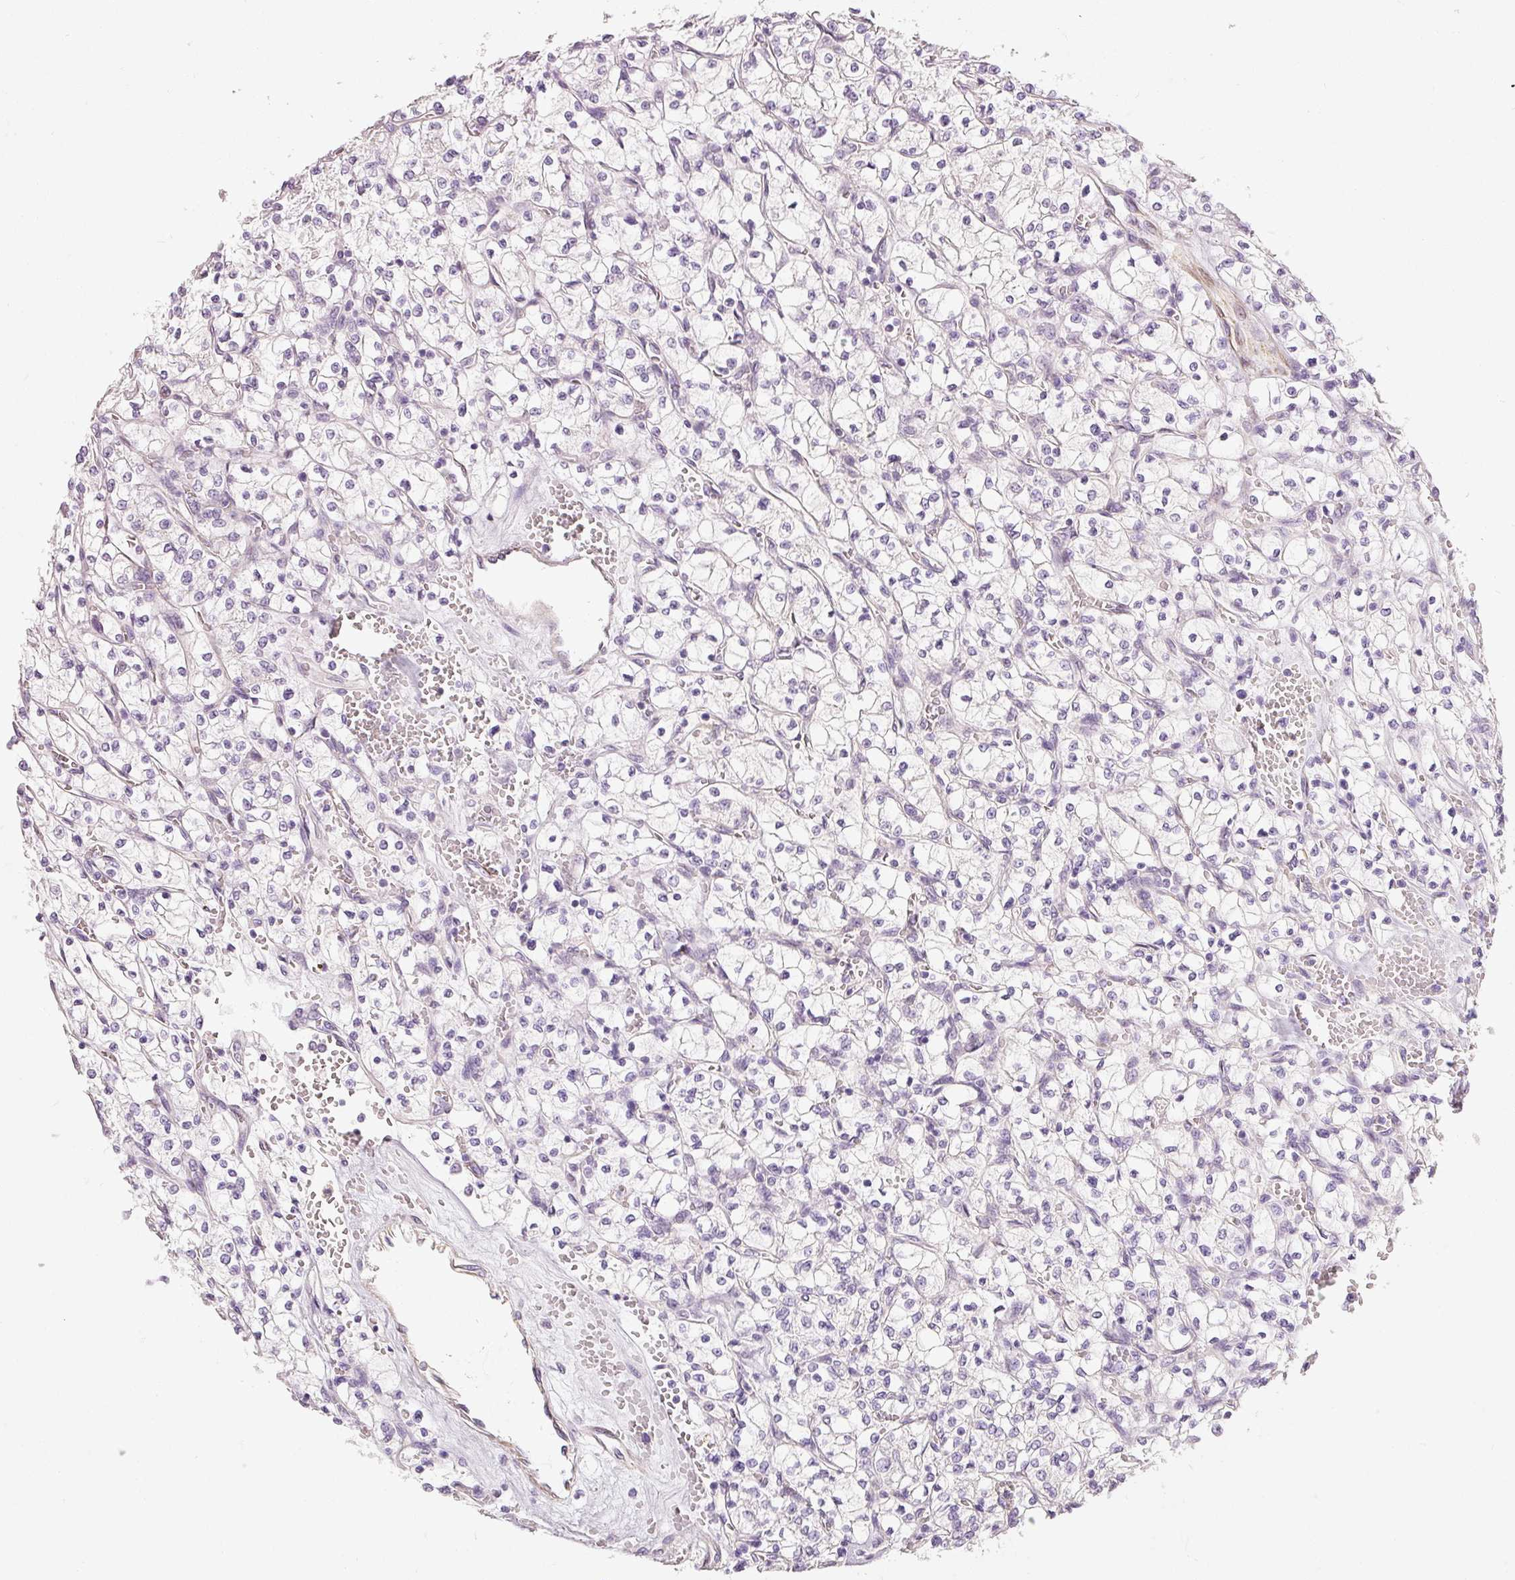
{"staining": {"intensity": "negative", "quantity": "none", "location": "none"}, "tissue": "renal cancer", "cell_type": "Tumor cells", "image_type": "cancer", "snomed": [{"axis": "morphology", "description": "Adenocarcinoma, NOS"}, {"axis": "topography", "description": "Kidney"}], "caption": "This is an IHC image of human renal cancer (adenocarcinoma). There is no staining in tumor cells.", "gene": "OSR2", "patient": {"sex": "female", "age": 64}}